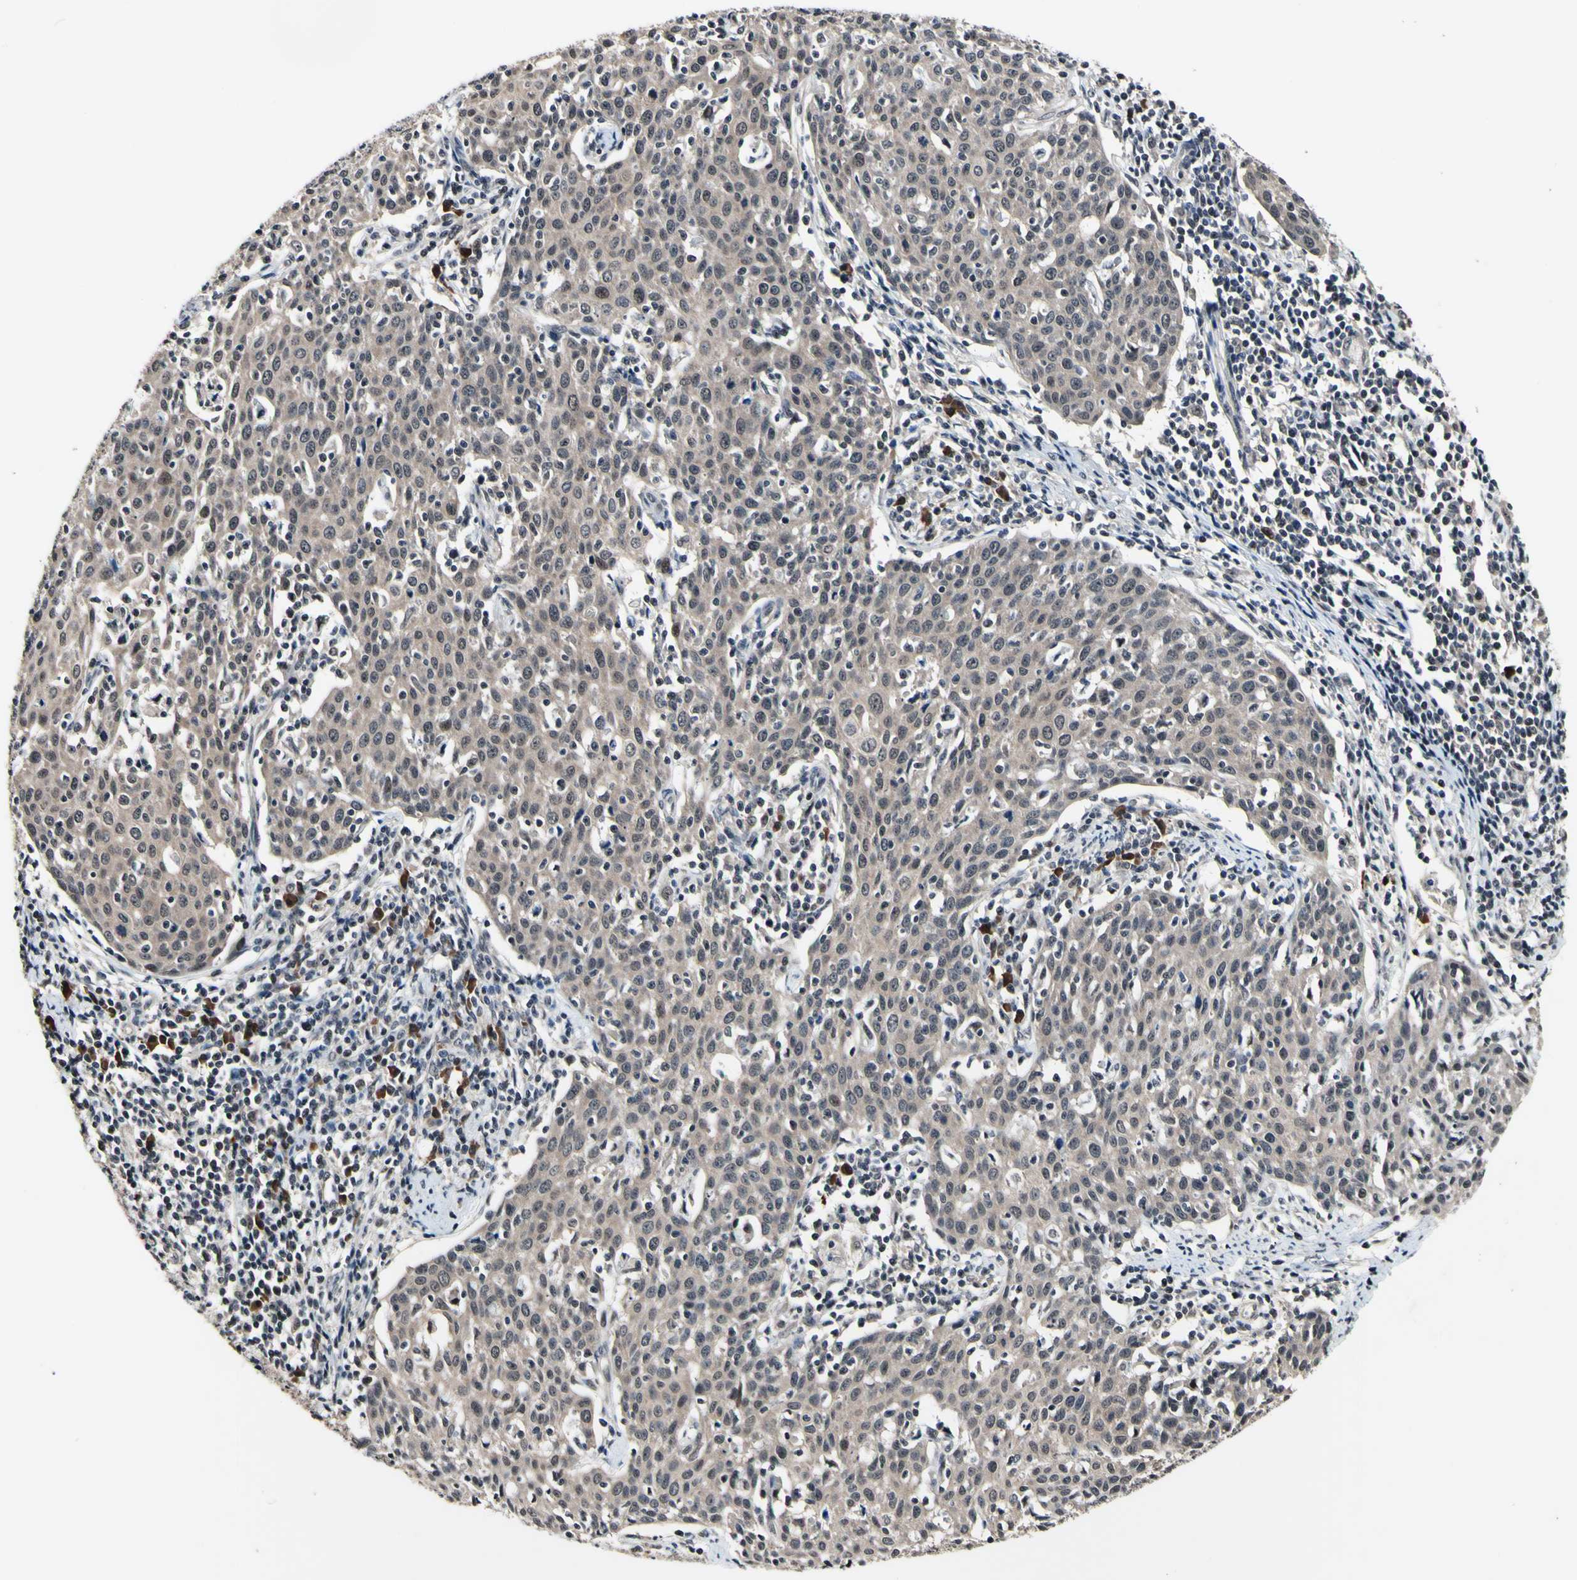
{"staining": {"intensity": "weak", "quantity": ">75%", "location": "cytoplasmic/membranous,nuclear"}, "tissue": "cervical cancer", "cell_type": "Tumor cells", "image_type": "cancer", "snomed": [{"axis": "morphology", "description": "Squamous cell carcinoma, NOS"}, {"axis": "topography", "description": "Cervix"}], "caption": "Cervical cancer stained with DAB immunohistochemistry (IHC) exhibits low levels of weak cytoplasmic/membranous and nuclear staining in approximately >75% of tumor cells.", "gene": "PSMD10", "patient": {"sex": "female", "age": 38}}